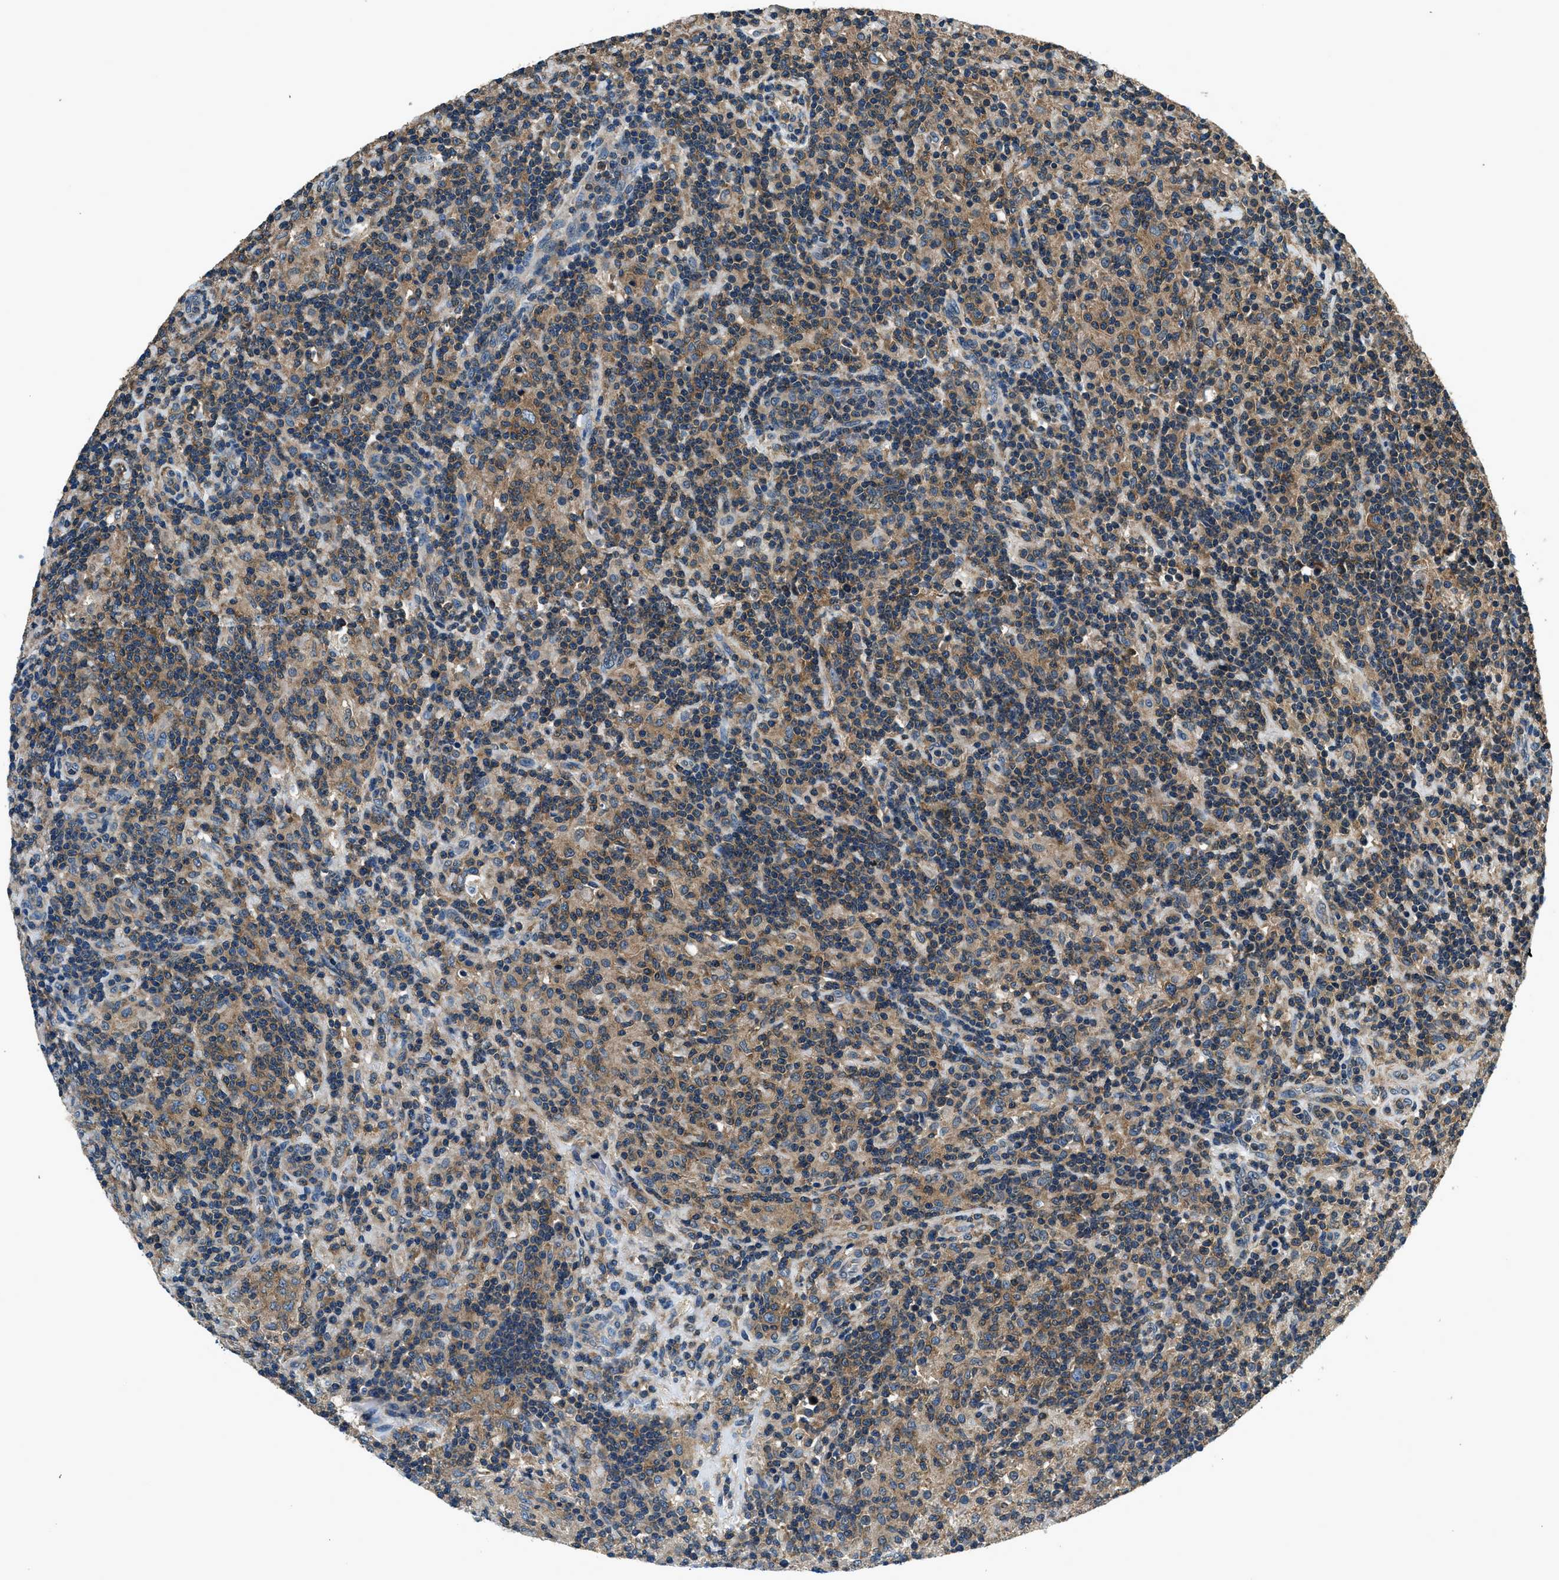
{"staining": {"intensity": "moderate", "quantity": "25%-75%", "location": "cytoplasmic/membranous"}, "tissue": "lymphoma", "cell_type": "Tumor cells", "image_type": "cancer", "snomed": [{"axis": "morphology", "description": "Hodgkin's disease, NOS"}, {"axis": "topography", "description": "Lymph node"}], "caption": "Protein staining demonstrates moderate cytoplasmic/membranous staining in approximately 25%-75% of tumor cells in Hodgkin's disease. (IHC, brightfield microscopy, high magnification).", "gene": "ARFGAP2", "patient": {"sex": "male", "age": 70}}